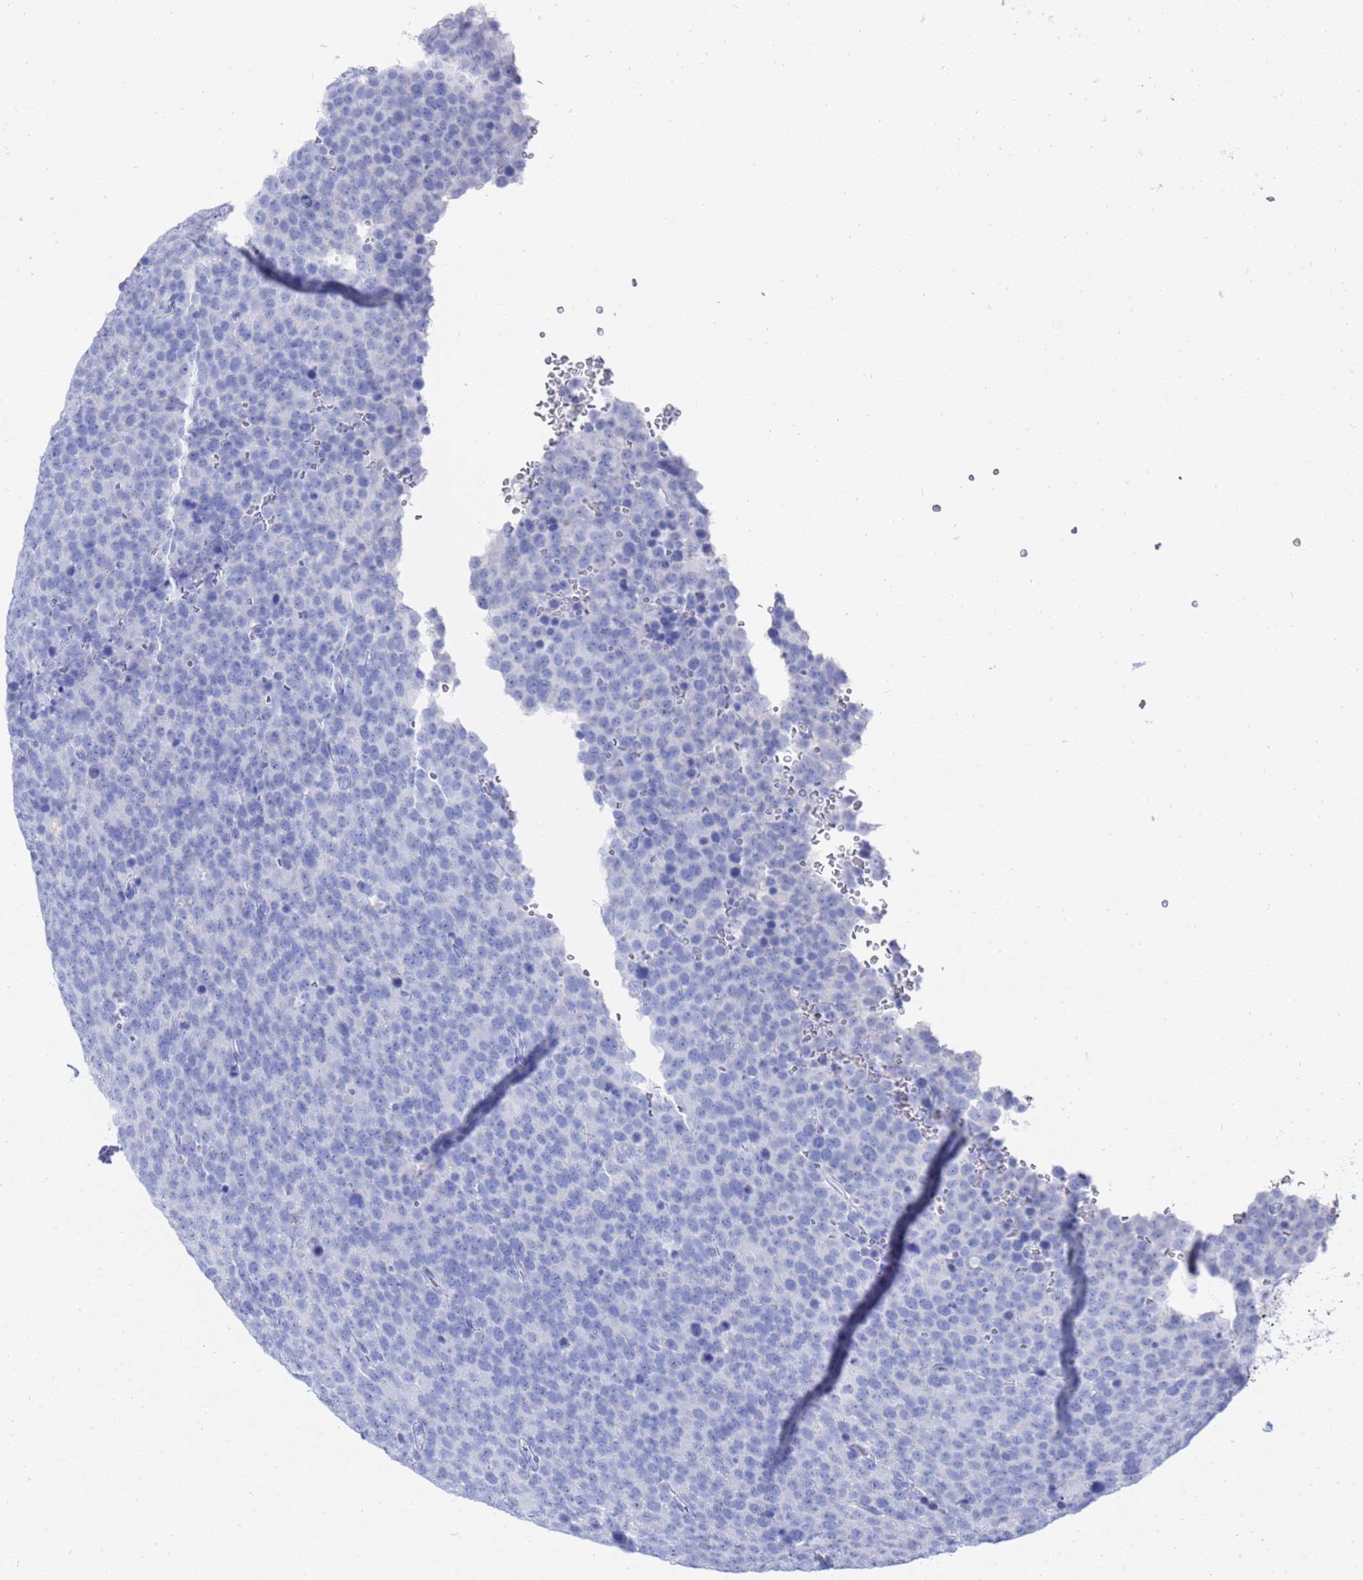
{"staining": {"intensity": "negative", "quantity": "none", "location": "none"}, "tissue": "testis cancer", "cell_type": "Tumor cells", "image_type": "cancer", "snomed": [{"axis": "morphology", "description": "Seminoma, NOS"}, {"axis": "topography", "description": "Testis"}], "caption": "This is a histopathology image of immunohistochemistry staining of seminoma (testis), which shows no expression in tumor cells.", "gene": "GGT1", "patient": {"sex": "male", "age": 71}}